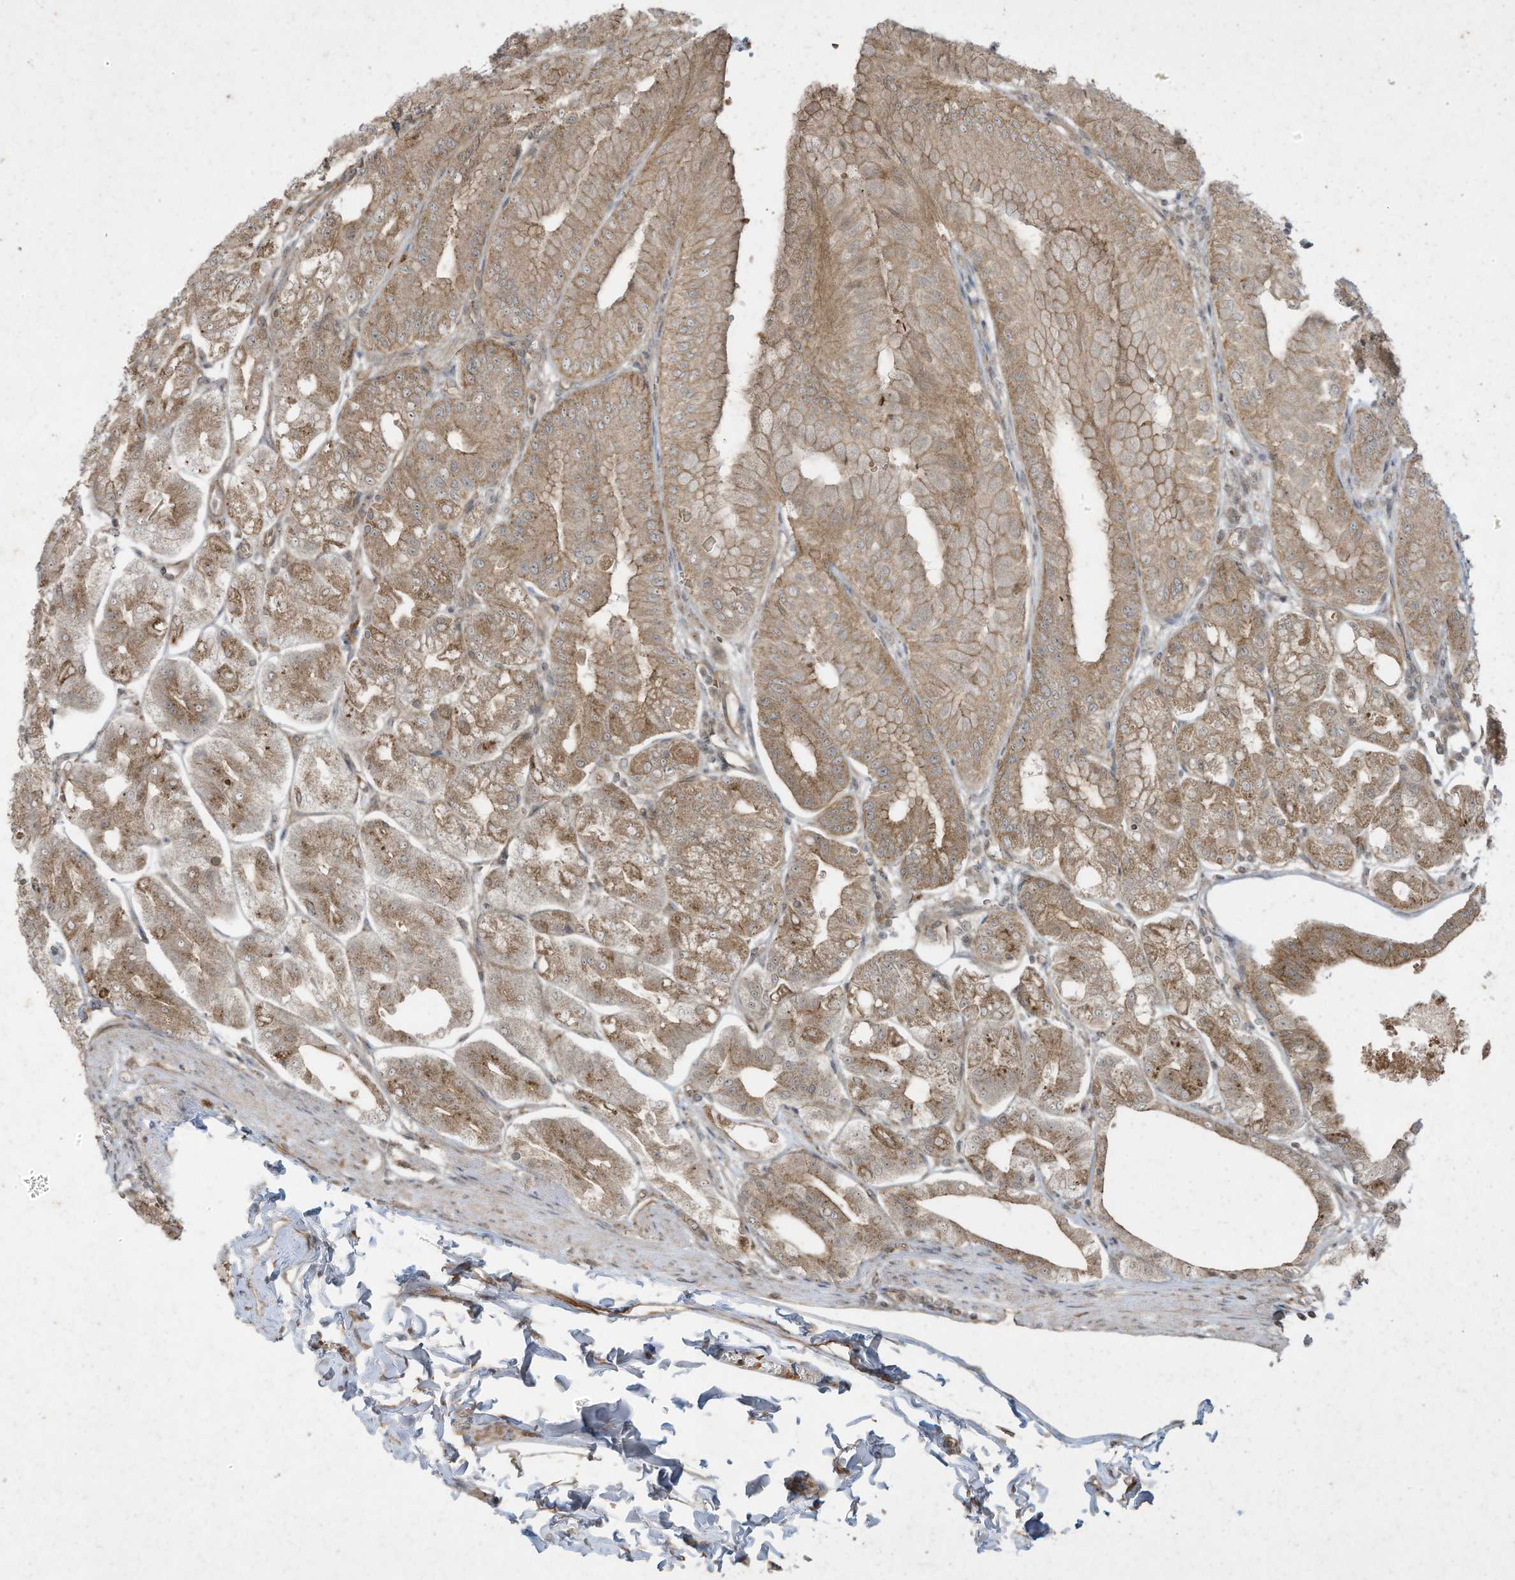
{"staining": {"intensity": "moderate", "quantity": ">75%", "location": "cytoplasmic/membranous"}, "tissue": "stomach", "cell_type": "Glandular cells", "image_type": "normal", "snomed": [{"axis": "morphology", "description": "Normal tissue, NOS"}, {"axis": "topography", "description": "Stomach, lower"}], "caption": "A photomicrograph showing moderate cytoplasmic/membranous expression in approximately >75% of glandular cells in normal stomach, as visualized by brown immunohistochemical staining.", "gene": "MATN2", "patient": {"sex": "male", "age": 71}}